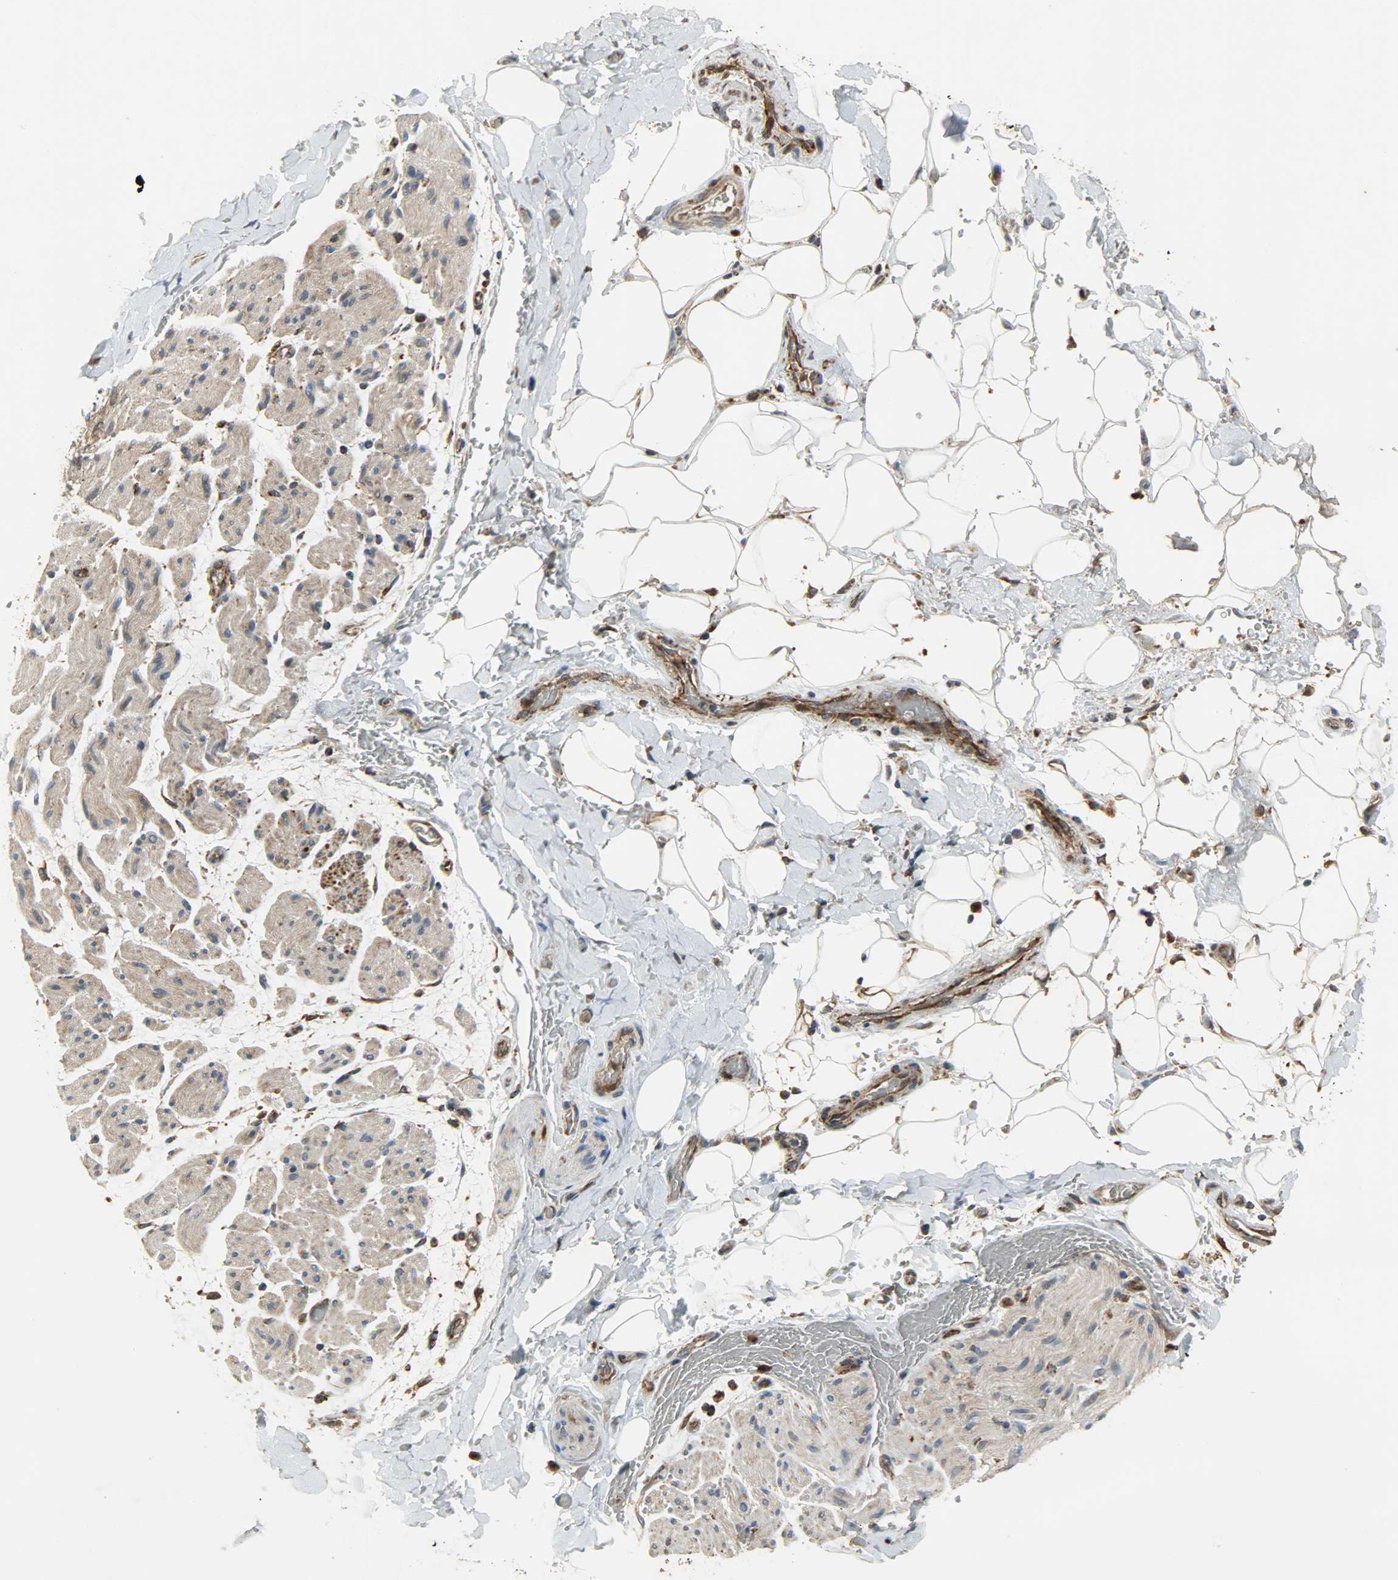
{"staining": {"intensity": "weak", "quantity": ">75%", "location": "cytoplasmic/membranous"}, "tissue": "adipose tissue", "cell_type": "Adipocytes", "image_type": "normal", "snomed": [{"axis": "morphology", "description": "Normal tissue, NOS"}, {"axis": "morphology", "description": "Cholangiocarcinoma"}, {"axis": "topography", "description": "Liver"}, {"axis": "topography", "description": "Peripheral nerve tissue"}], "caption": "Immunohistochemical staining of normal adipose tissue displays low levels of weak cytoplasmic/membranous positivity in approximately >75% of adipocytes.", "gene": "AMT", "patient": {"sex": "male", "age": 50}}